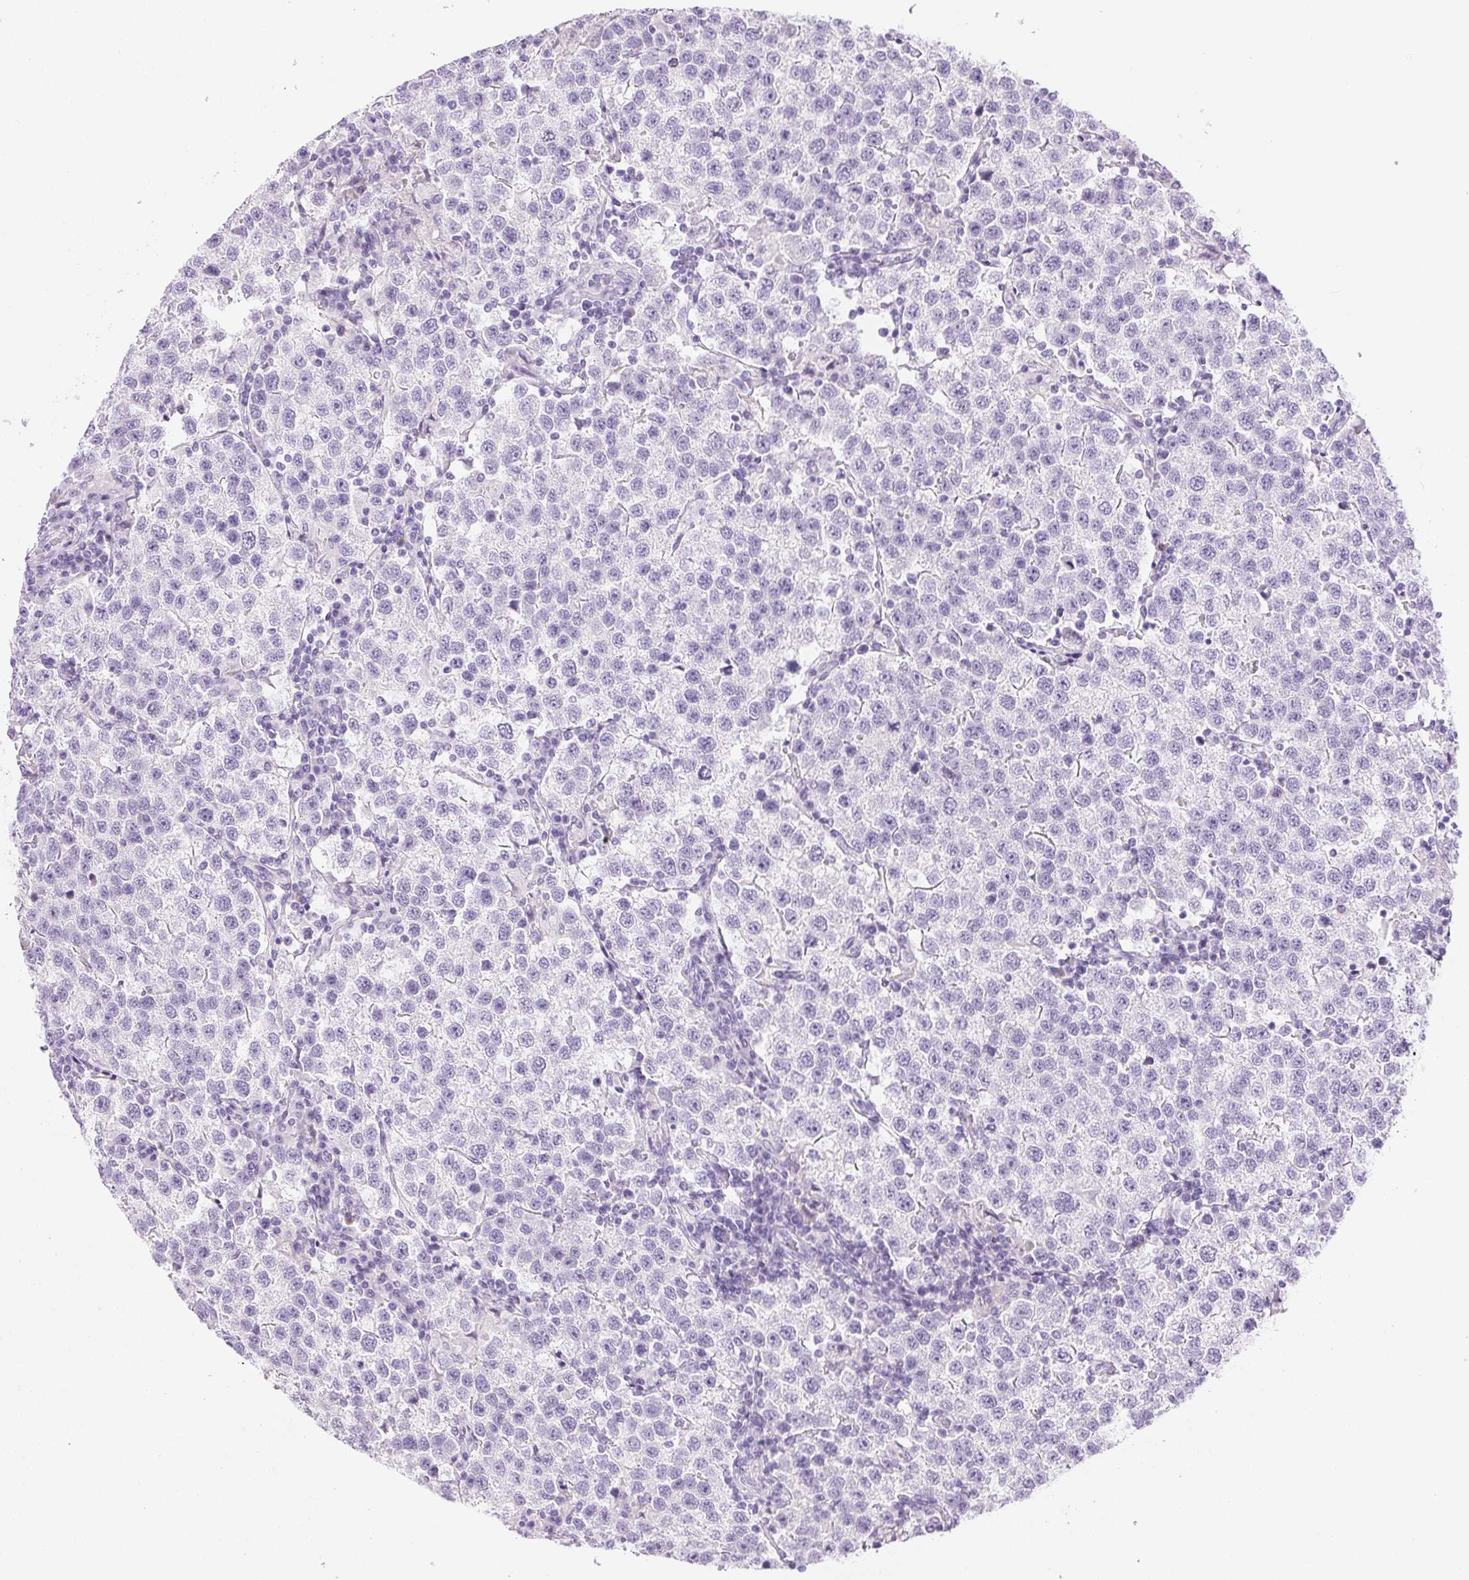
{"staining": {"intensity": "negative", "quantity": "none", "location": "none"}, "tissue": "testis cancer", "cell_type": "Tumor cells", "image_type": "cancer", "snomed": [{"axis": "morphology", "description": "Seminoma, NOS"}, {"axis": "topography", "description": "Testis"}], "caption": "Tumor cells show no significant expression in testis cancer.", "gene": "C20orf85", "patient": {"sex": "male", "age": 37}}